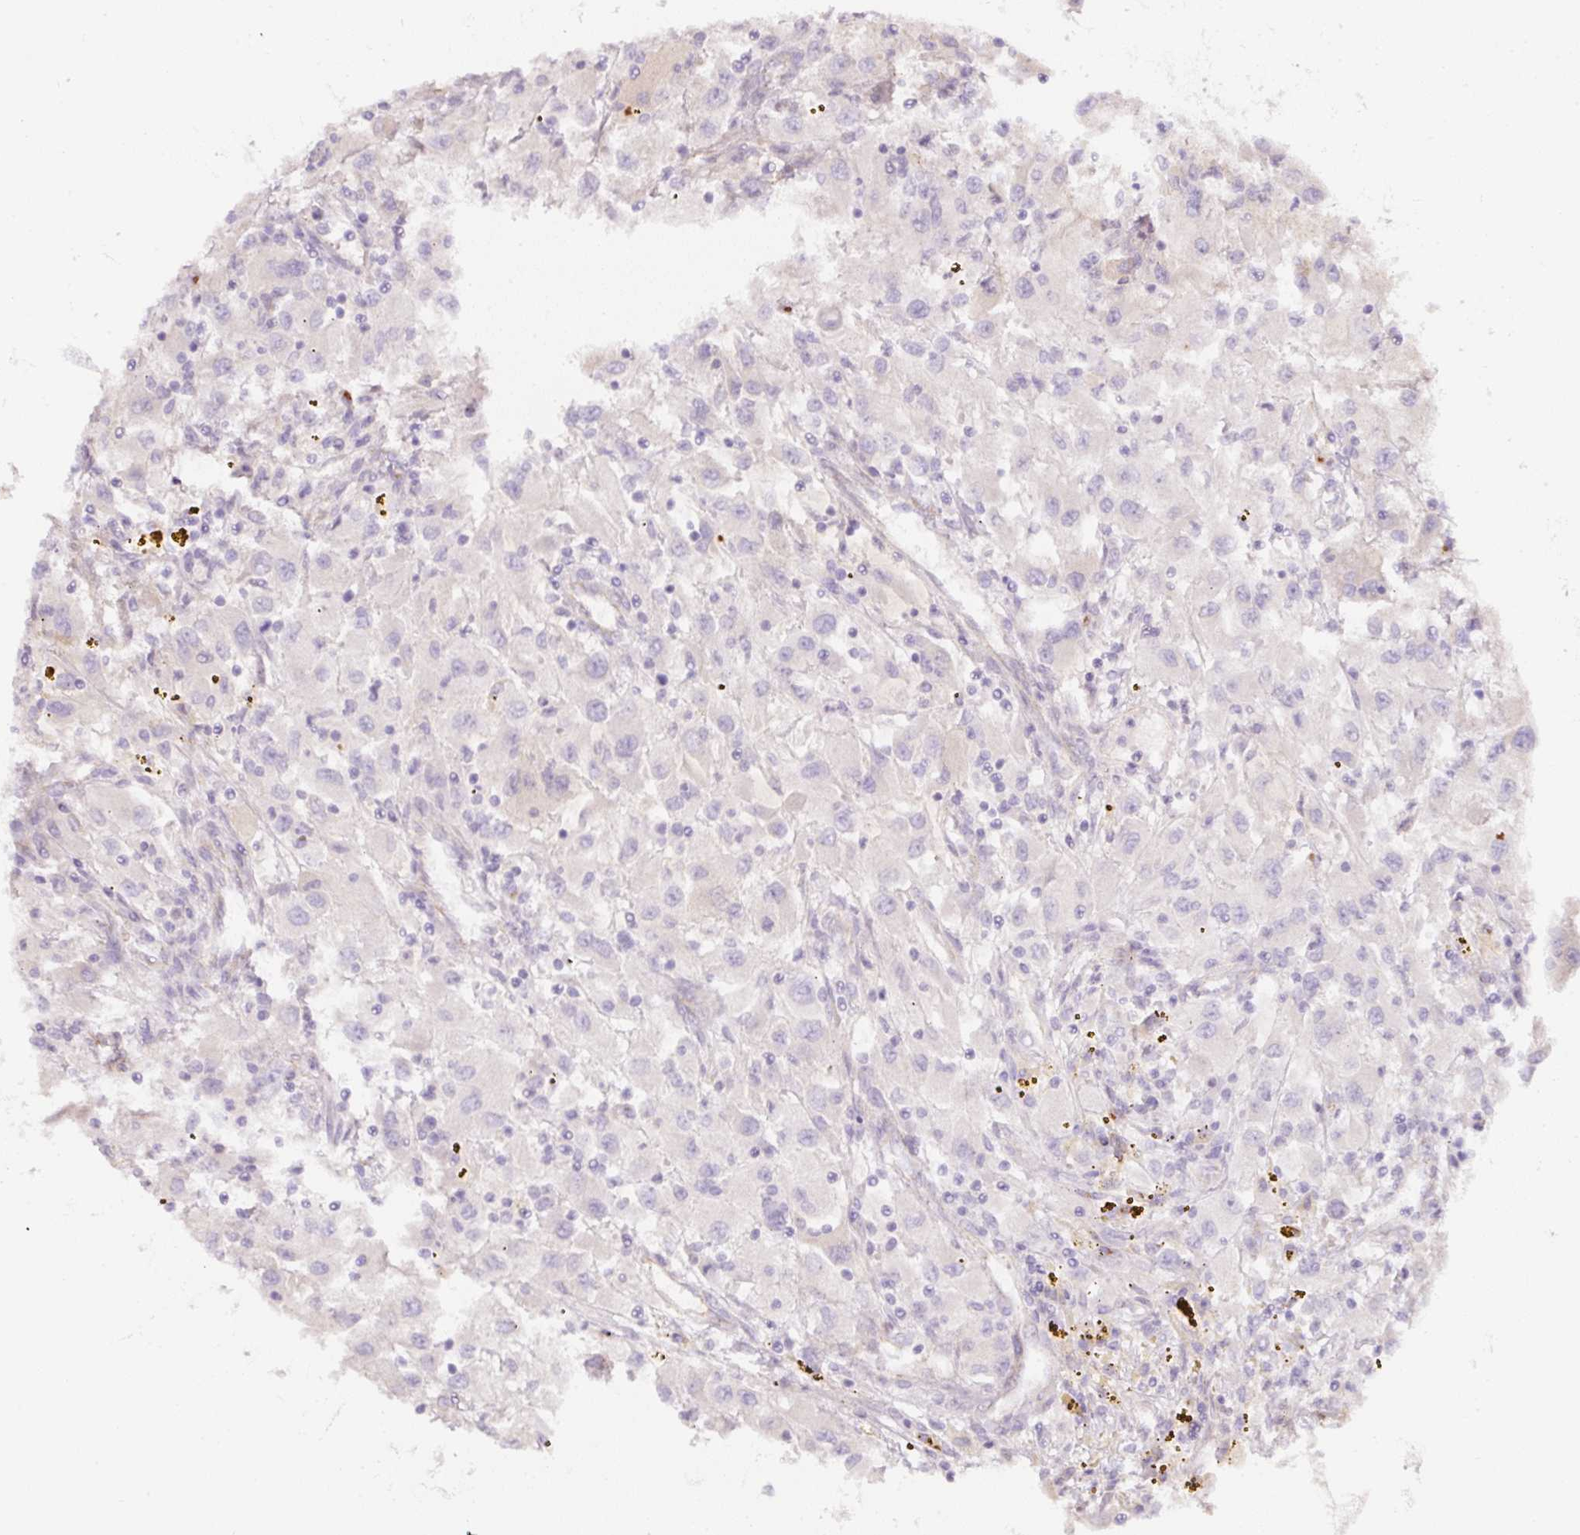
{"staining": {"intensity": "negative", "quantity": "none", "location": "none"}, "tissue": "renal cancer", "cell_type": "Tumor cells", "image_type": "cancer", "snomed": [{"axis": "morphology", "description": "Adenocarcinoma, NOS"}, {"axis": "topography", "description": "Kidney"}], "caption": "This photomicrograph is of renal adenocarcinoma stained with IHC to label a protein in brown with the nuclei are counter-stained blue. There is no positivity in tumor cells.", "gene": "NBPF11", "patient": {"sex": "female", "age": 67}}